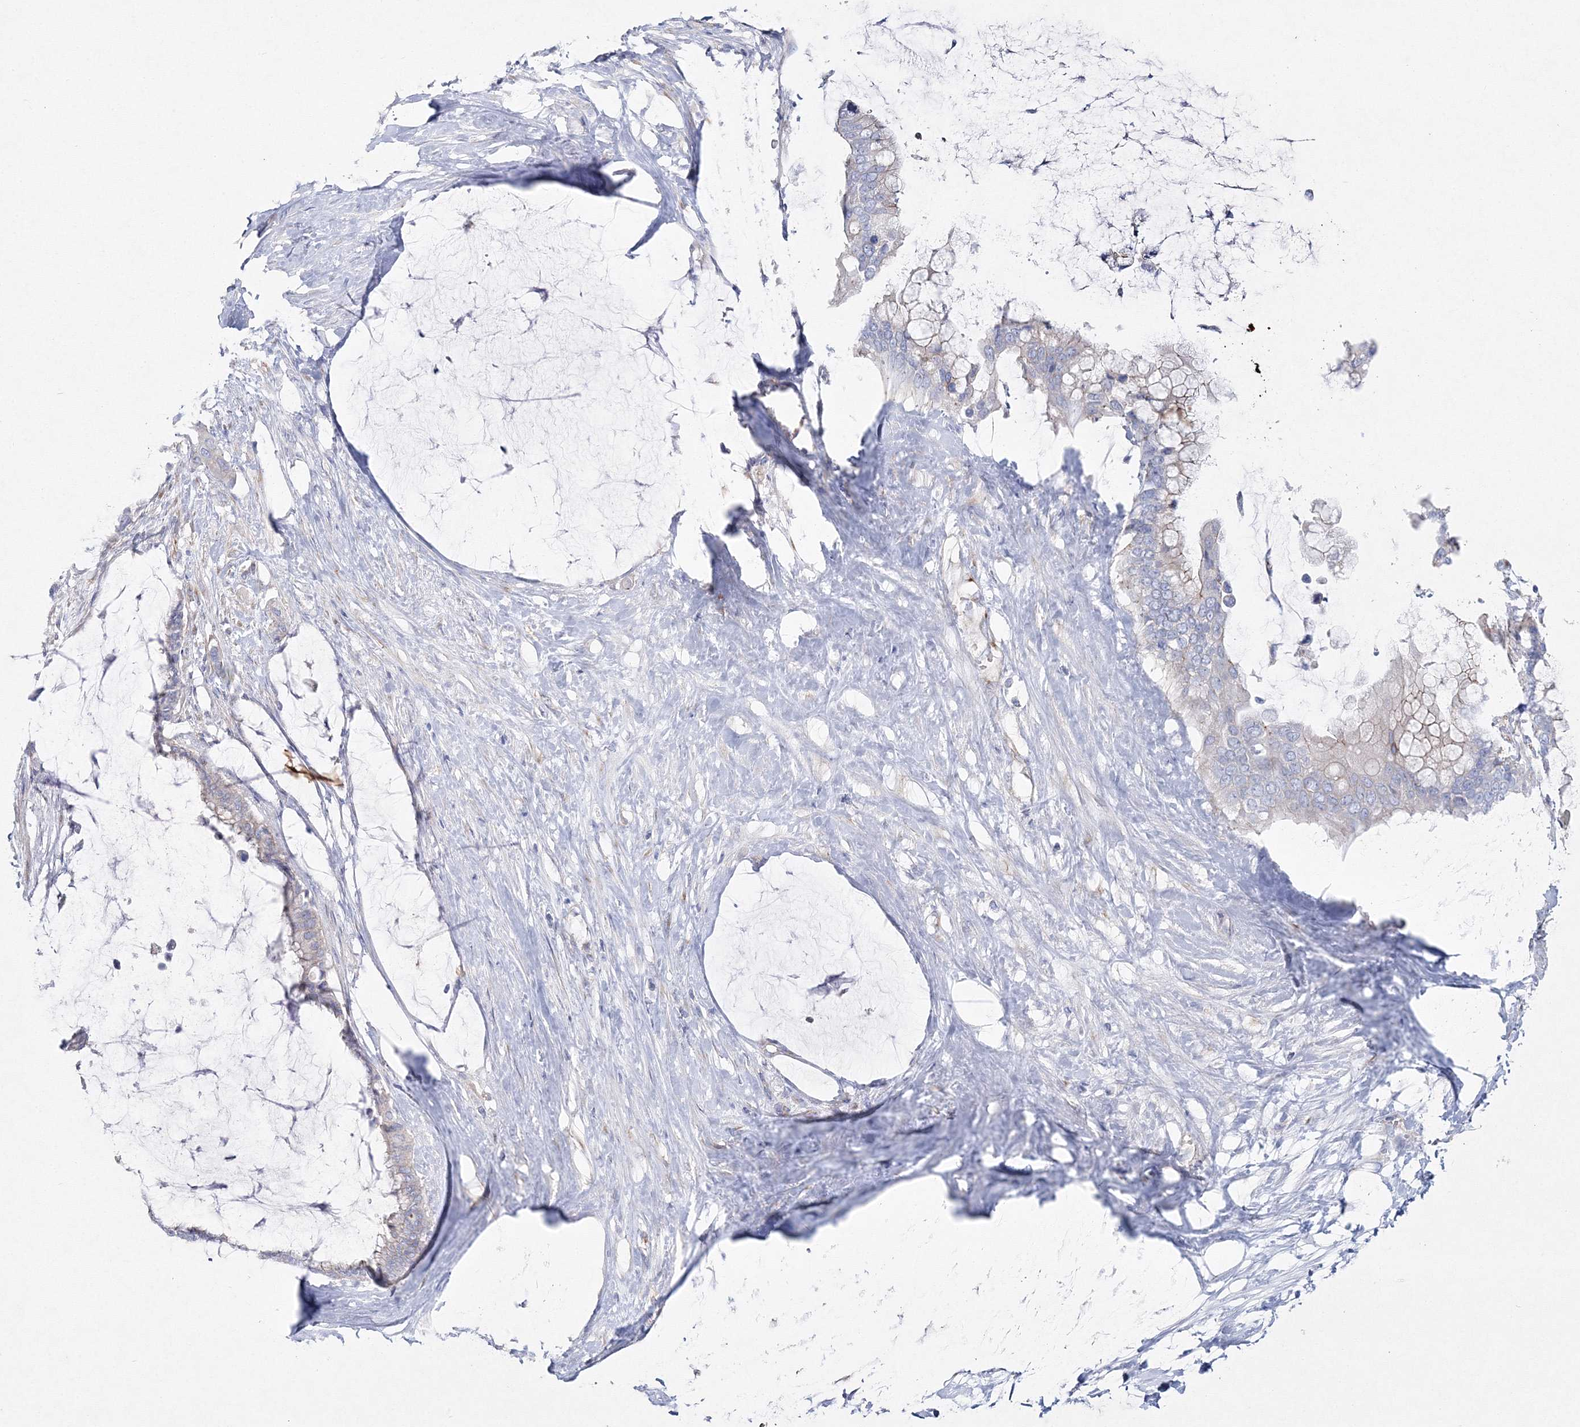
{"staining": {"intensity": "negative", "quantity": "none", "location": "none"}, "tissue": "pancreatic cancer", "cell_type": "Tumor cells", "image_type": "cancer", "snomed": [{"axis": "morphology", "description": "Adenocarcinoma, NOS"}, {"axis": "topography", "description": "Pancreas"}], "caption": "High power microscopy image of an immunohistochemistry histopathology image of pancreatic cancer (adenocarcinoma), revealing no significant staining in tumor cells. (Stains: DAB (3,3'-diaminobenzidine) immunohistochemistry (IHC) with hematoxylin counter stain, Microscopy: brightfield microscopy at high magnification).", "gene": "NAA40", "patient": {"sex": "male", "age": 41}}